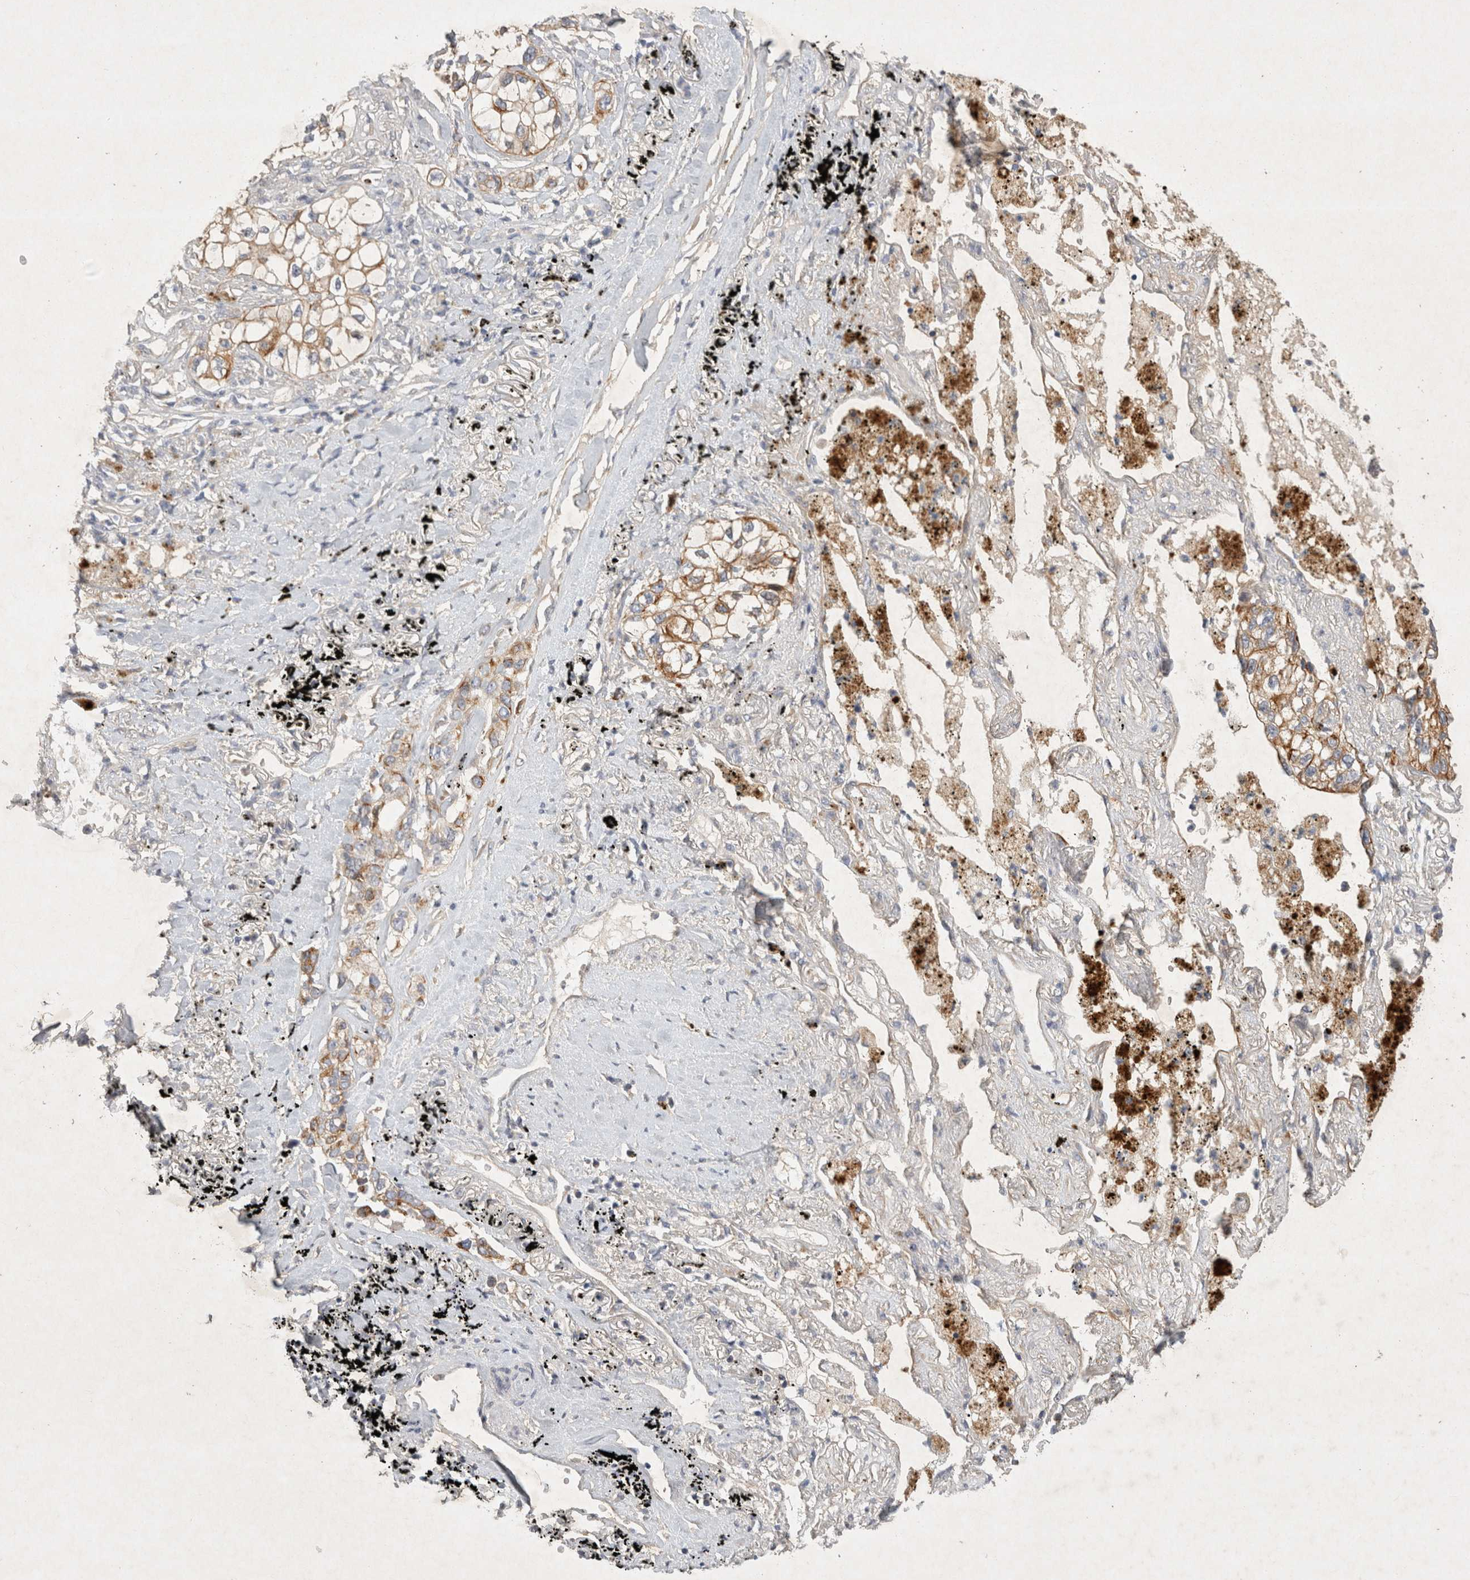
{"staining": {"intensity": "moderate", "quantity": ">75%", "location": "cytoplasmic/membranous"}, "tissue": "lung cancer", "cell_type": "Tumor cells", "image_type": "cancer", "snomed": [{"axis": "morphology", "description": "Adenocarcinoma, NOS"}, {"axis": "topography", "description": "Lung"}], "caption": "A histopathology image of human lung adenocarcinoma stained for a protein displays moderate cytoplasmic/membranous brown staining in tumor cells. Immunohistochemistry (ihc) stains the protein of interest in brown and the nuclei are stained blue.", "gene": "BZW2", "patient": {"sex": "male", "age": 63}}